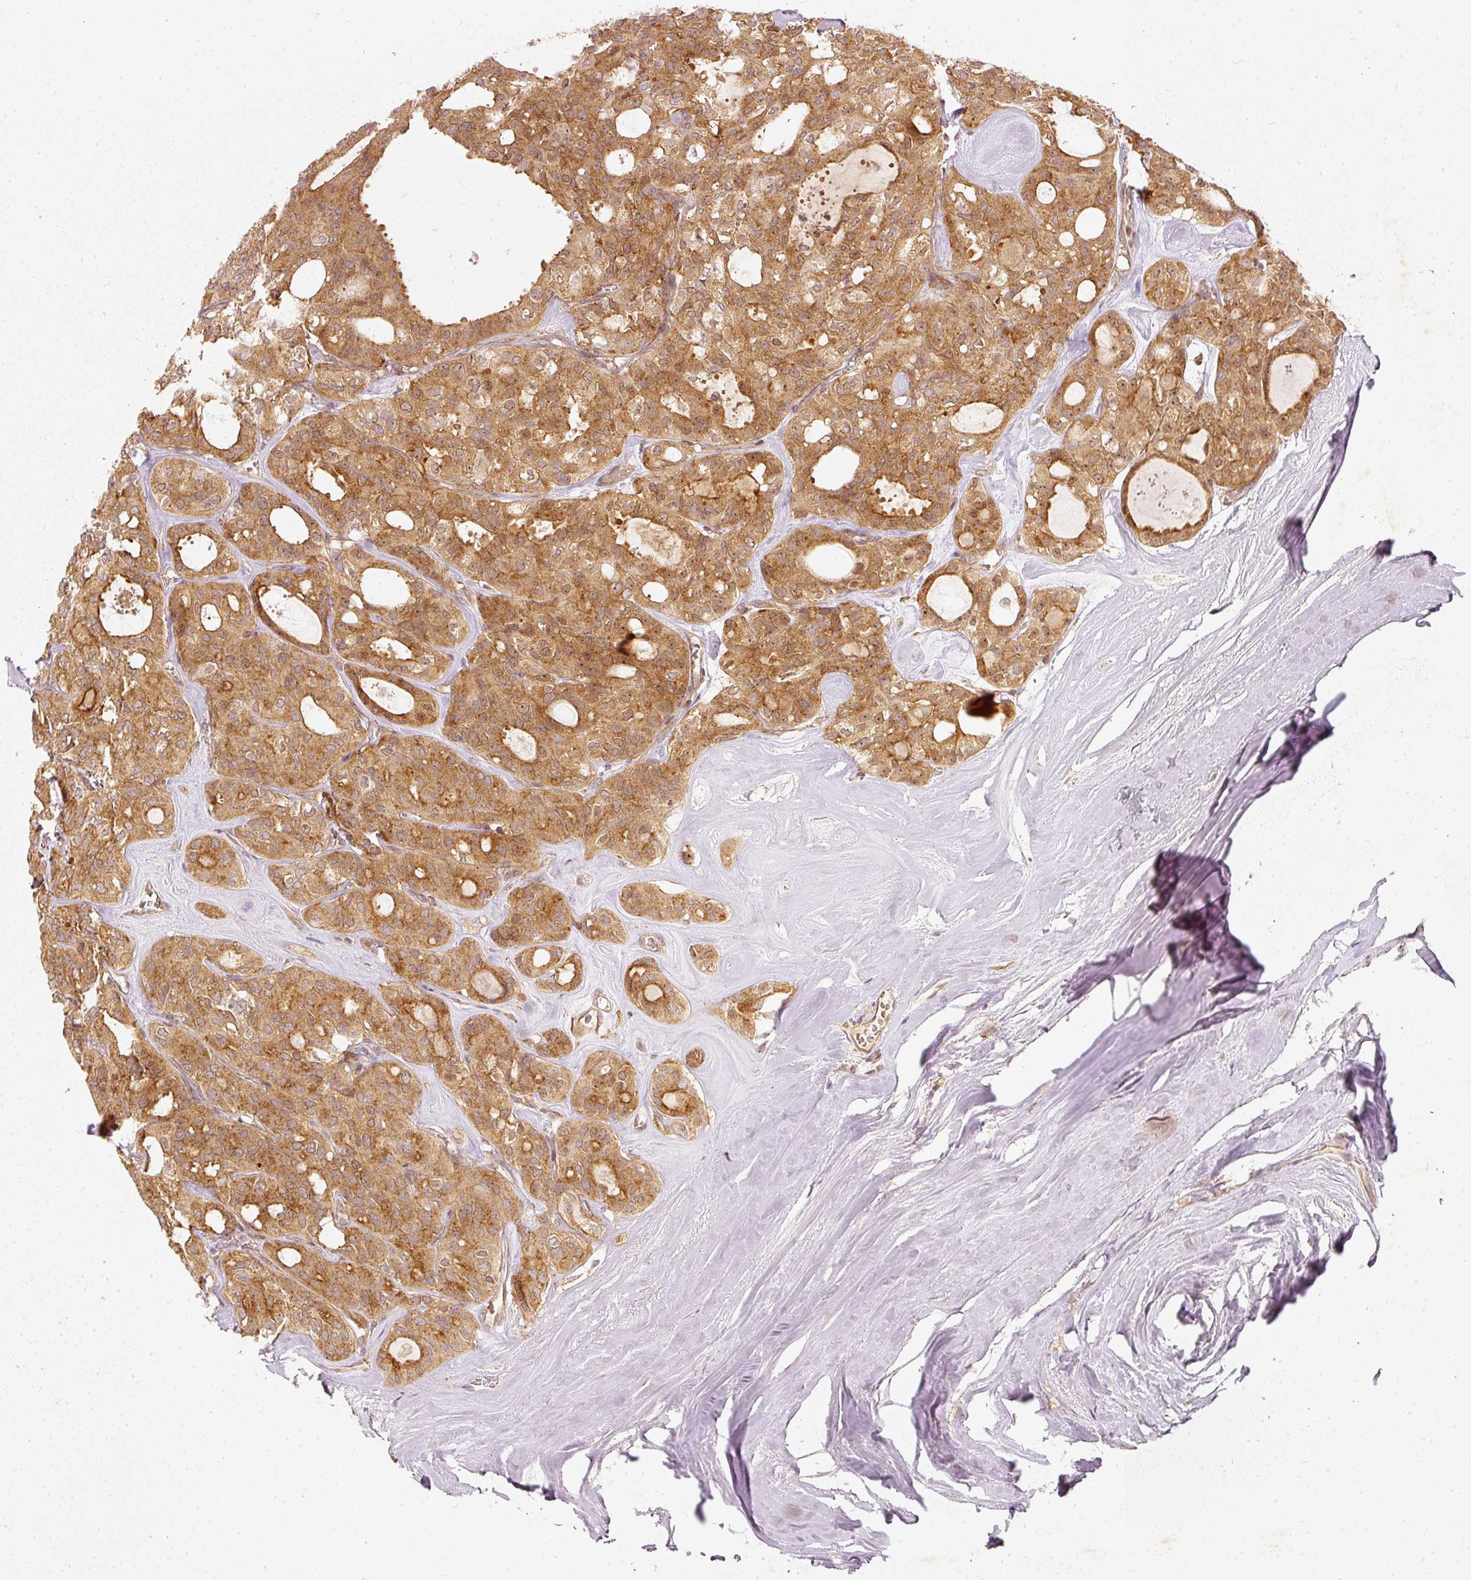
{"staining": {"intensity": "moderate", "quantity": ">75%", "location": "cytoplasmic/membranous"}, "tissue": "thyroid cancer", "cell_type": "Tumor cells", "image_type": "cancer", "snomed": [{"axis": "morphology", "description": "Follicular adenoma carcinoma, NOS"}, {"axis": "topography", "description": "Thyroid gland"}], "caption": "Follicular adenoma carcinoma (thyroid) was stained to show a protein in brown. There is medium levels of moderate cytoplasmic/membranous staining in about >75% of tumor cells.", "gene": "ZNF580", "patient": {"sex": "male", "age": 75}}